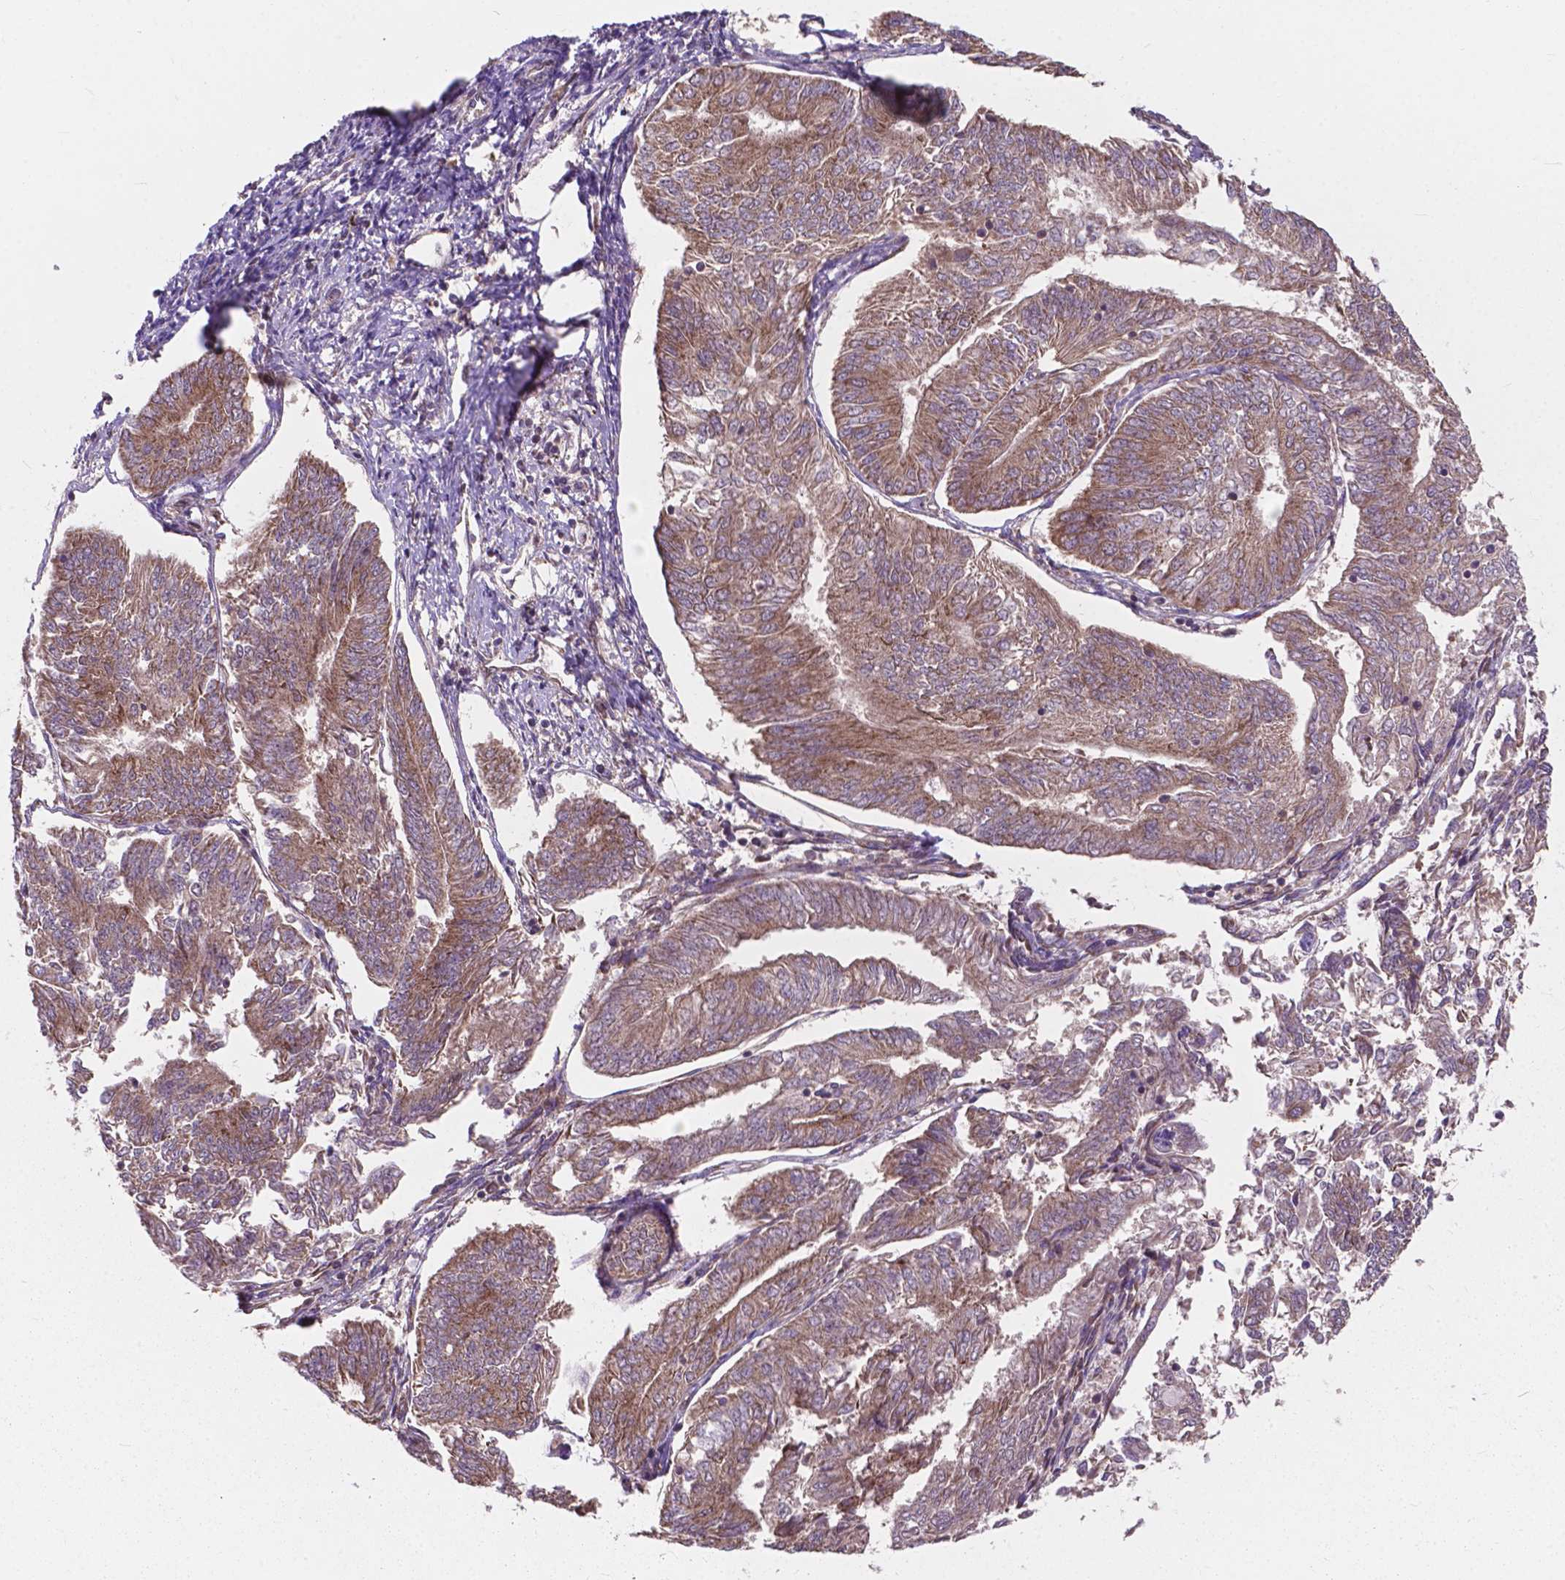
{"staining": {"intensity": "weak", "quantity": ">75%", "location": "cytoplasmic/membranous"}, "tissue": "endometrial cancer", "cell_type": "Tumor cells", "image_type": "cancer", "snomed": [{"axis": "morphology", "description": "Adenocarcinoma, NOS"}, {"axis": "topography", "description": "Endometrium"}], "caption": "Protein analysis of adenocarcinoma (endometrial) tissue demonstrates weak cytoplasmic/membranous positivity in approximately >75% of tumor cells.", "gene": "MRPL33", "patient": {"sex": "female", "age": 58}}